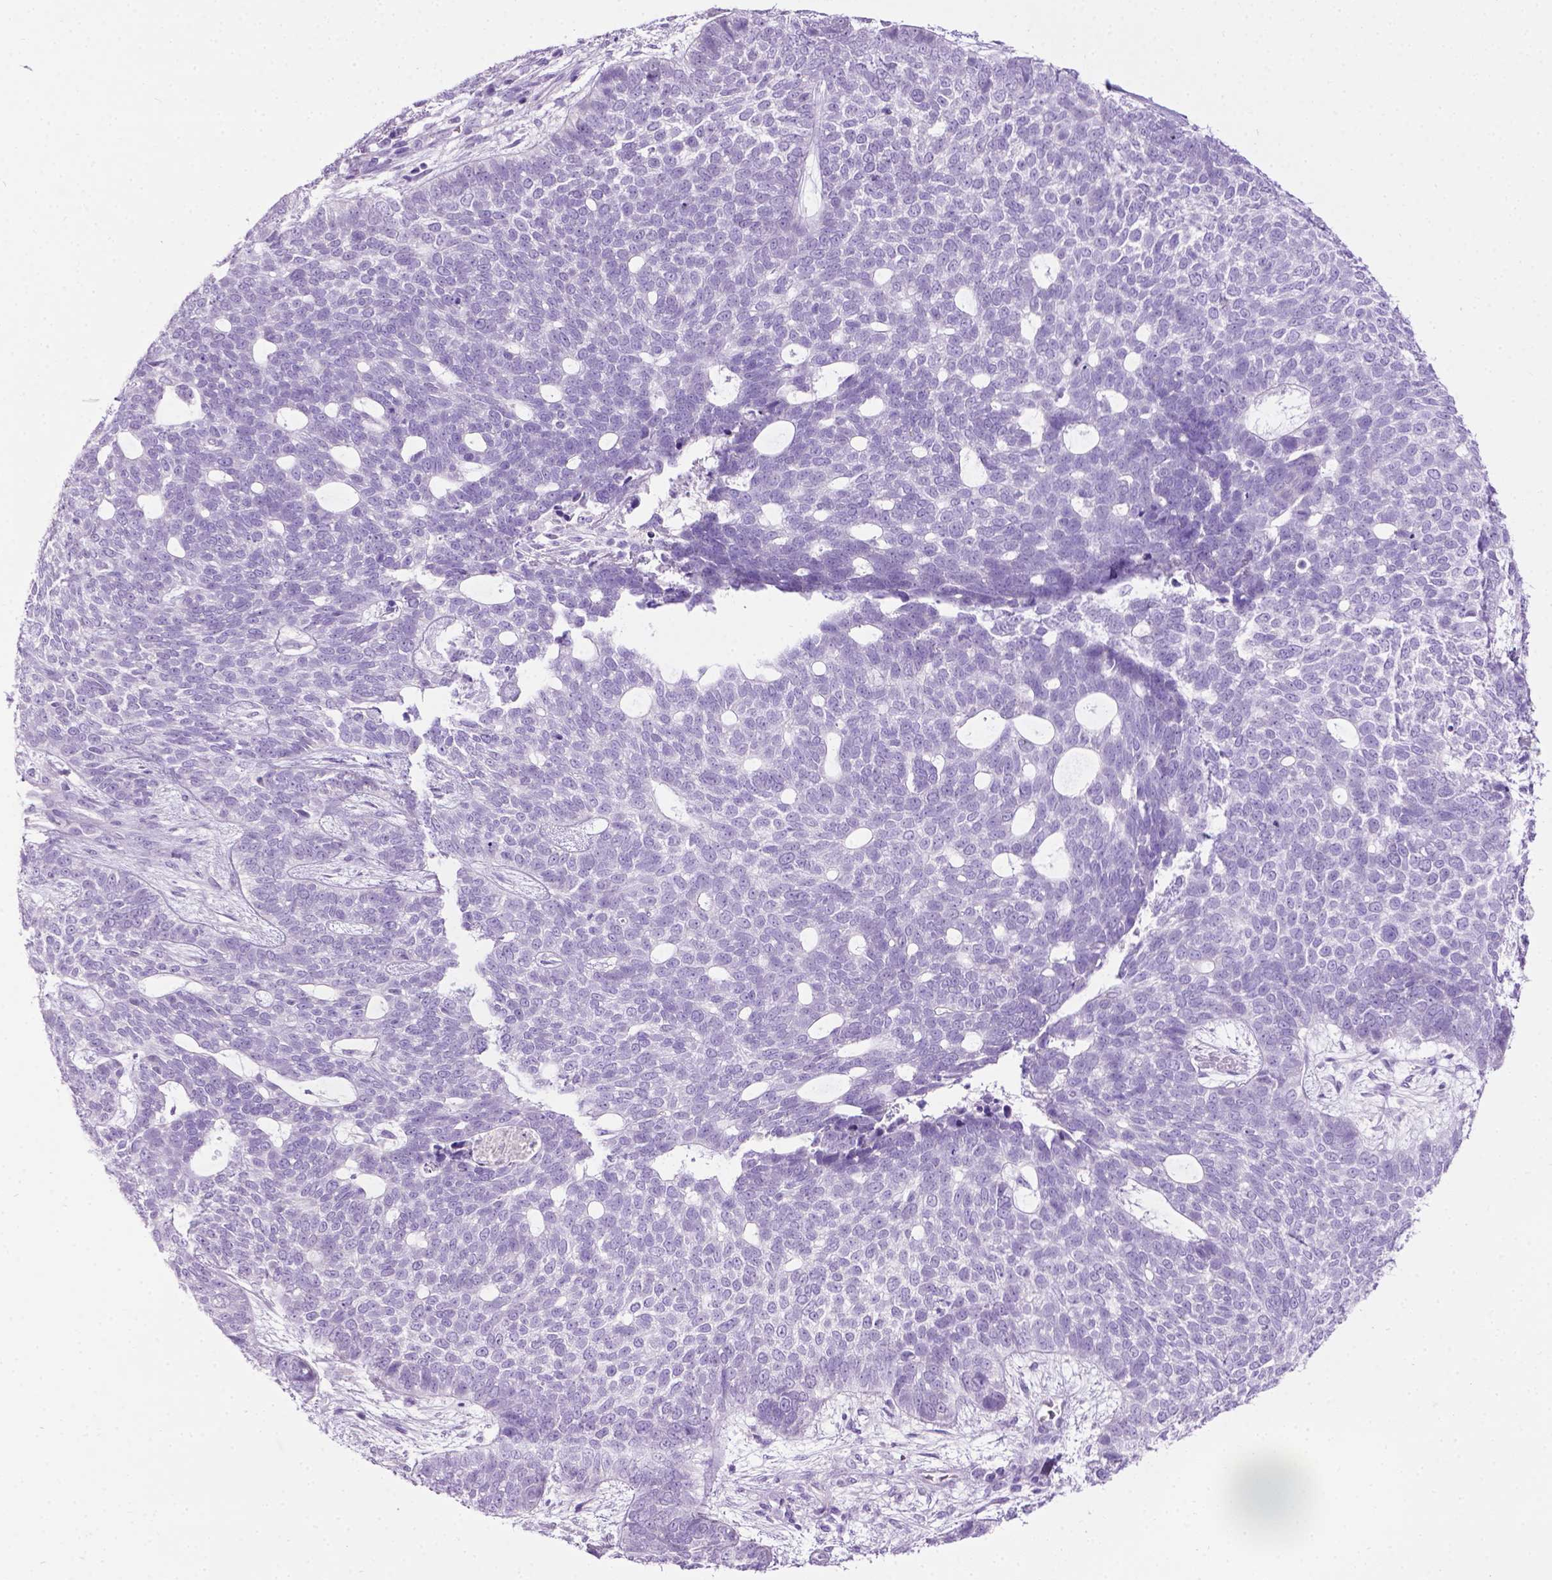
{"staining": {"intensity": "negative", "quantity": "none", "location": "none"}, "tissue": "skin cancer", "cell_type": "Tumor cells", "image_type": "cancer", "snomed": [{"axis": "morphology", "description": "Basal cell carcinoma"}, {"axis": "topography", "description": "Skin"}], "caption": "Immunohistochemical staining of skin cancer reveals no significant expression in tumor cells.", "gene": "LELP1", "patient": {"sex": "female", "age": 69}}